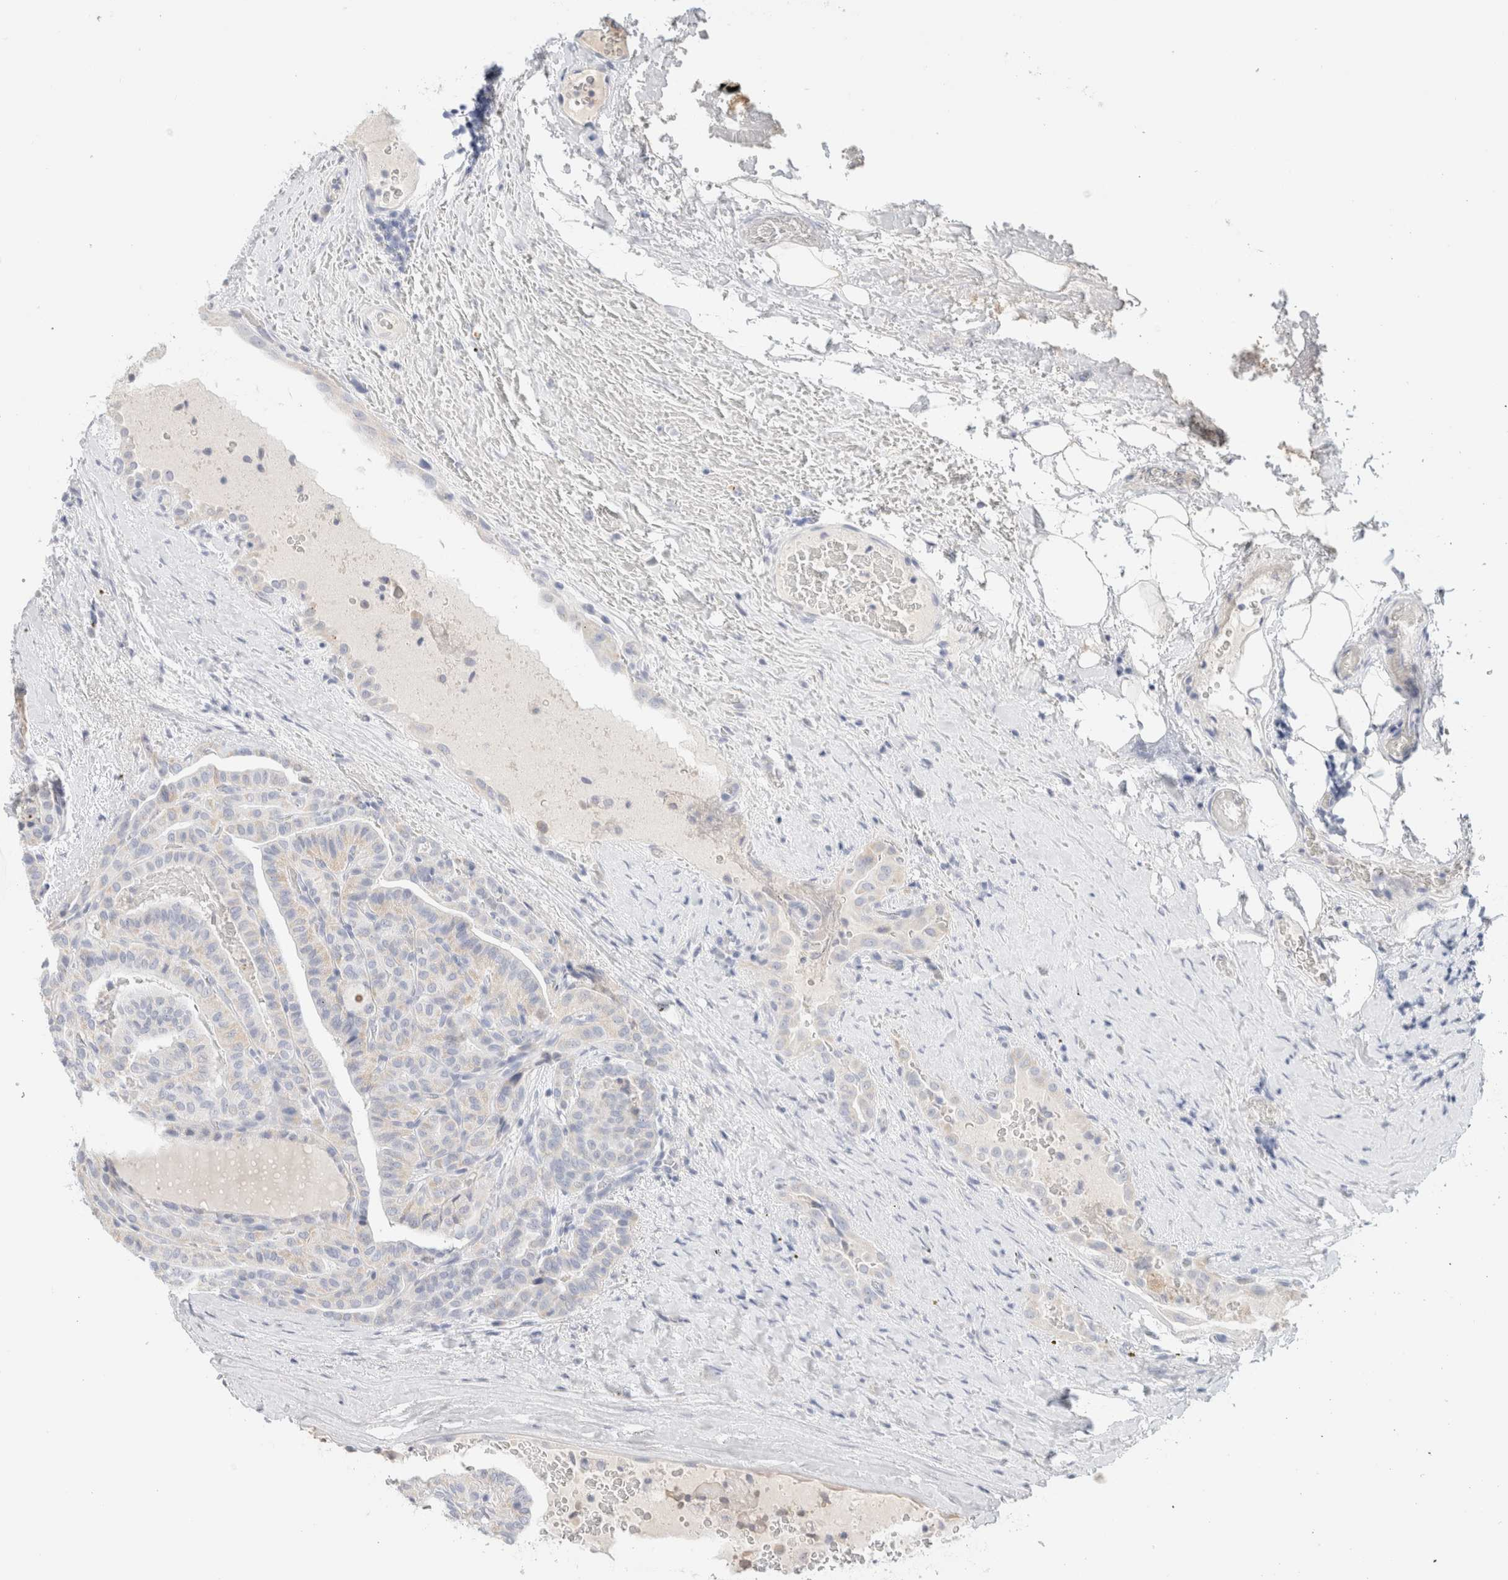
{"staining": {"intensity": "negative", "quantity": "none", "location": "none"}, "tissue": "thyroid cancer", "cell_type": "Tumor cells", "image_type": "cancer", "snomed": [{"axis": "morphology", "description": "Papillary adenocarcinoma, NOS"}, {"axis": "topography", "description": "Thyroid gland"}], "caption": "Histopathology image shows no protein positivity in tumor cells of thyroid cancer (papillary adenocarcinoma) tissue.", "gene": "HEXD", "patient": {"sex": "male", "age": 77}}